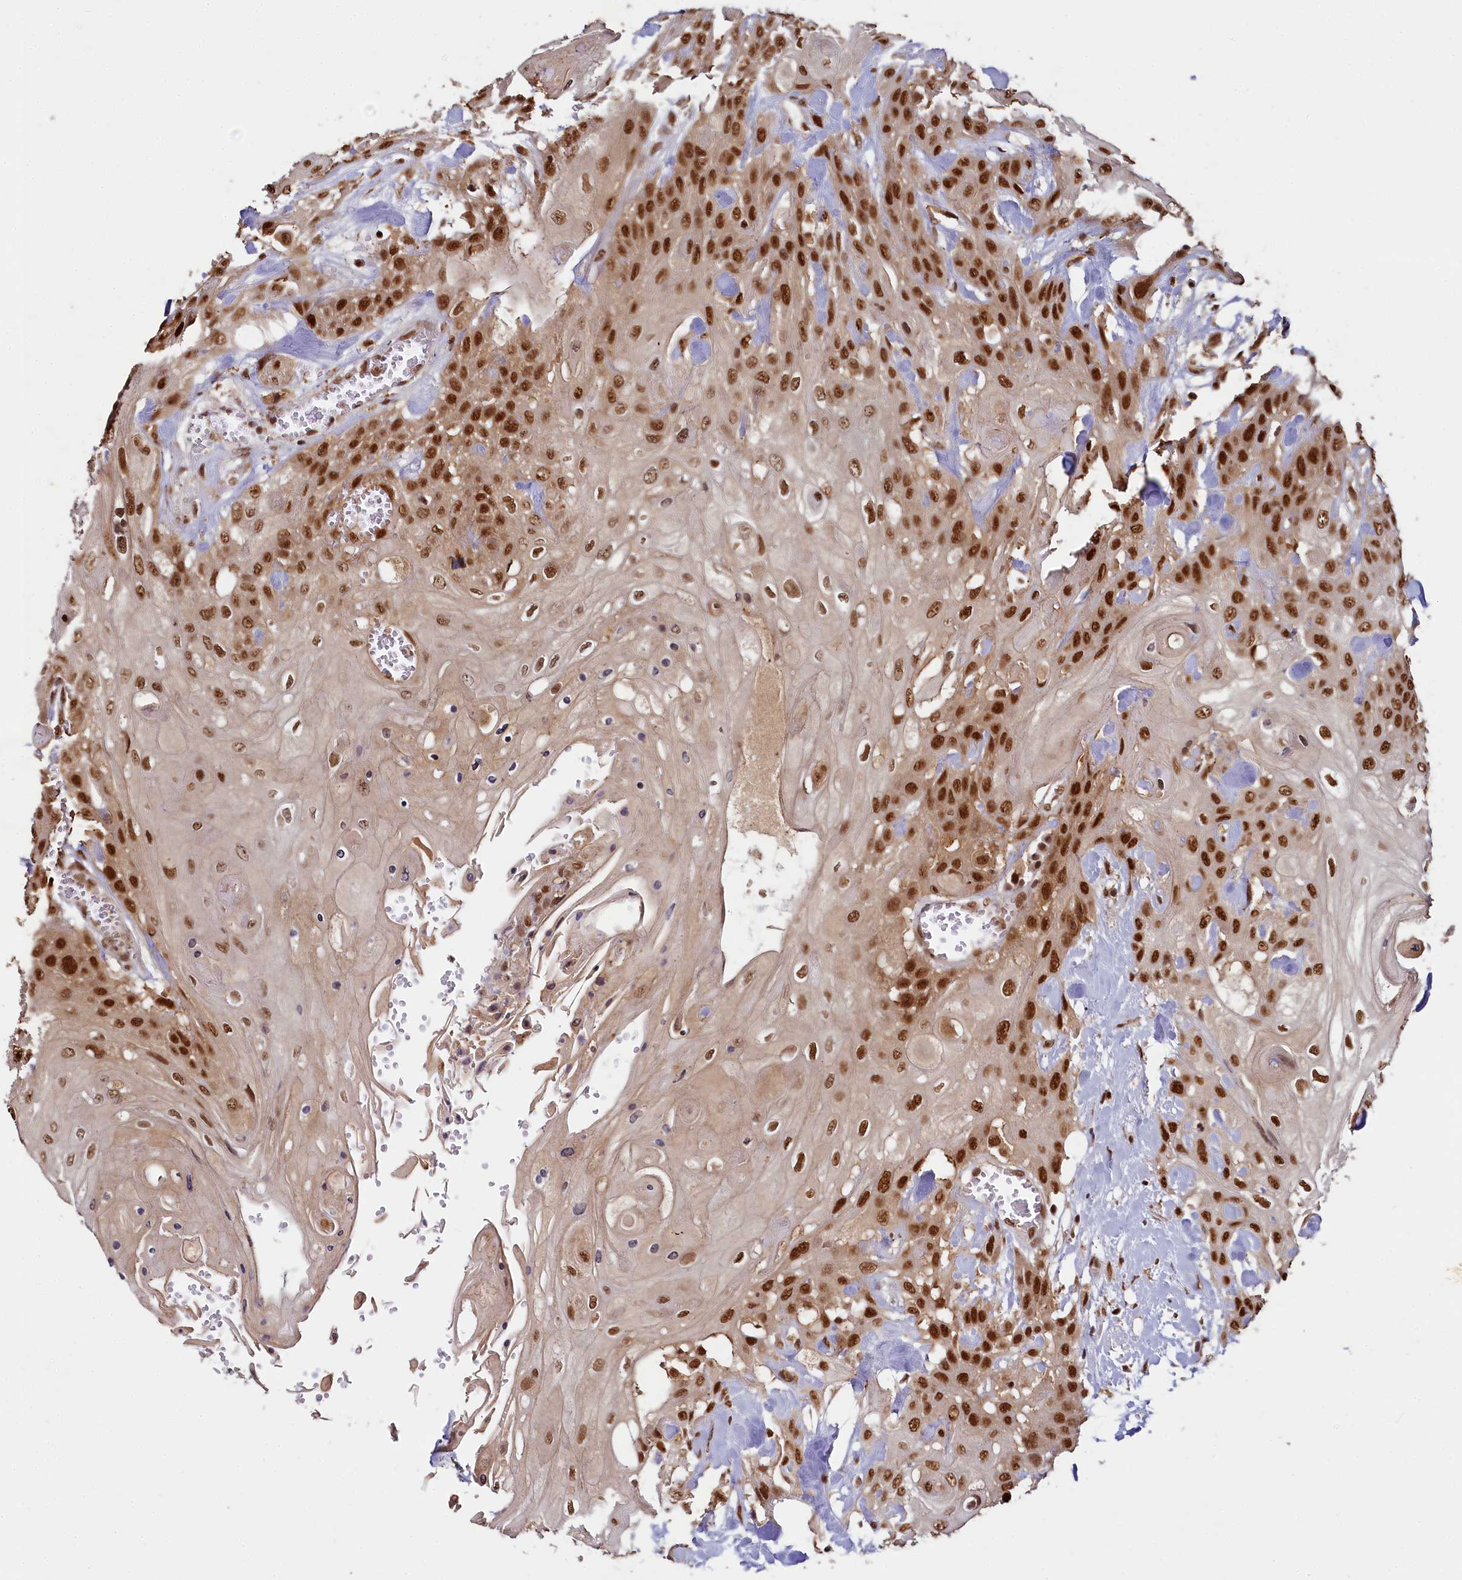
{"staining": {"intensity": "strong", "quantity": ">75%", "location": "nuclear"}, "tissue": "head and neck cancer", "cell_type": "Tumor cells", "image_type": "cancer", "snomed": [{"axis": "morphology", "description": "Squamous cell carcinoma, NOS"}, {"axis": "topography", "description": "Head-Neck"}], "caption": "Human squamous cell carcinoma (head and neck) stained with a protein marker reveals strong staining in tumor cells.", "gene": "PPHLN1", "patient": {"sex": "female", "age": 43}}